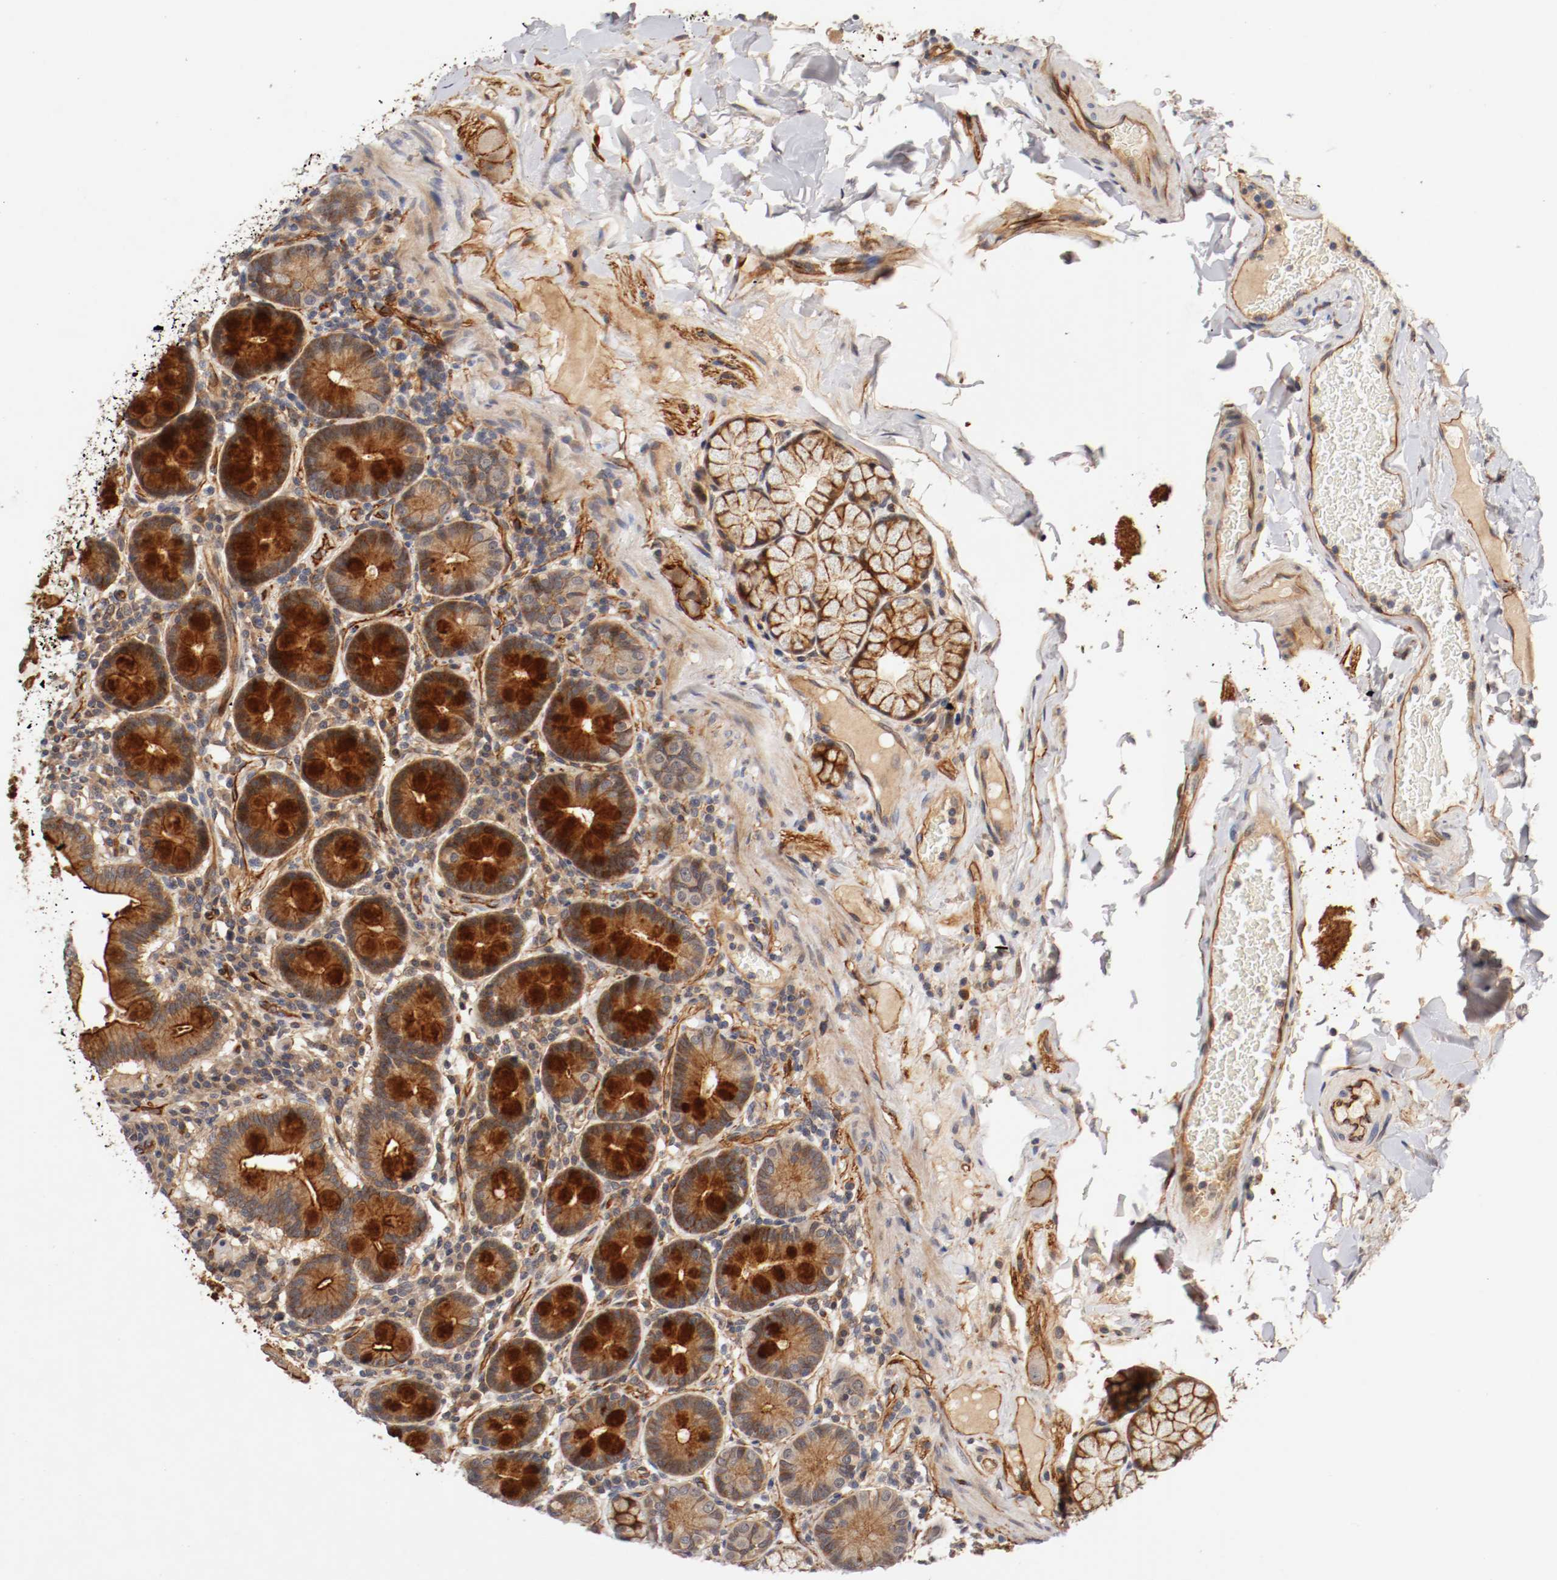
{"staining": {"intensity": "strong", "quantity": ">75%", "location": "cytoplasmic/membranous"}, "tissue": "duodenum", "cell_type": "Glandular cells", "image_type": "normal", "snomed": [{"axis": "morphology", "description": "Normal tissue, NOS"}, {"axis": "topography", "description": "Duodenum"}], "caption": "DAB immunohistochemical staining of unremarkable duodenum shows strong cytoplasmic/membranous protein expression in approximately >75% of glandular cells. (DAB = brown stain, brightfield microscopy at high magnification).", "gene": "TYK2", "patient": {"sex": "male", "age": 50}}